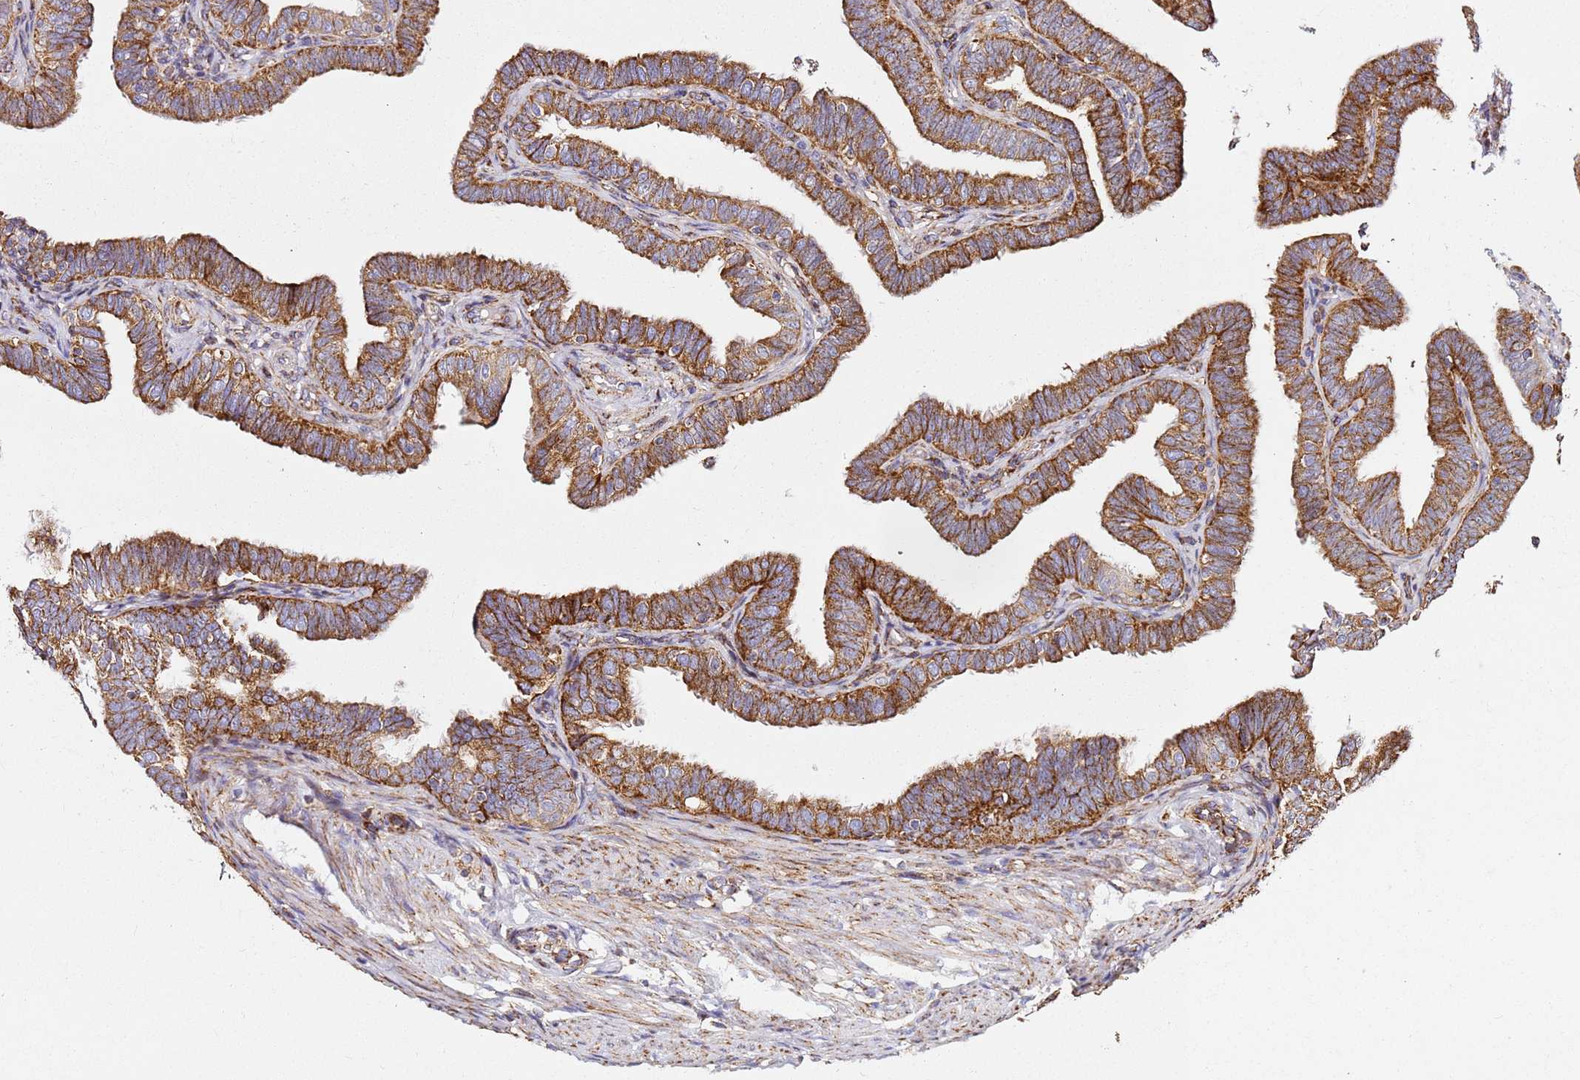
{"staining": {"intensity": "strong", "quantity": ">75%", "location": "cytoplasmic/membranous"}, "tissue": "fallopian tube", "cell_type": "Glandular cells", "image_type": "normal", "snomed": [{"axis": "morphology", "description": "Normal tissue, NOS"}, {"axis": "topography", "description": "Fallopian tube"}], "caption": "Fallopian tube was stained to show a protein in brown. There is high levels of strong cytoplasmic/membranous staining in approximately >75% of glandular cells. Nuclei are stained in blue.", "gene": "NDUFA3", "patient": {"sex": "female", "age": 39}}